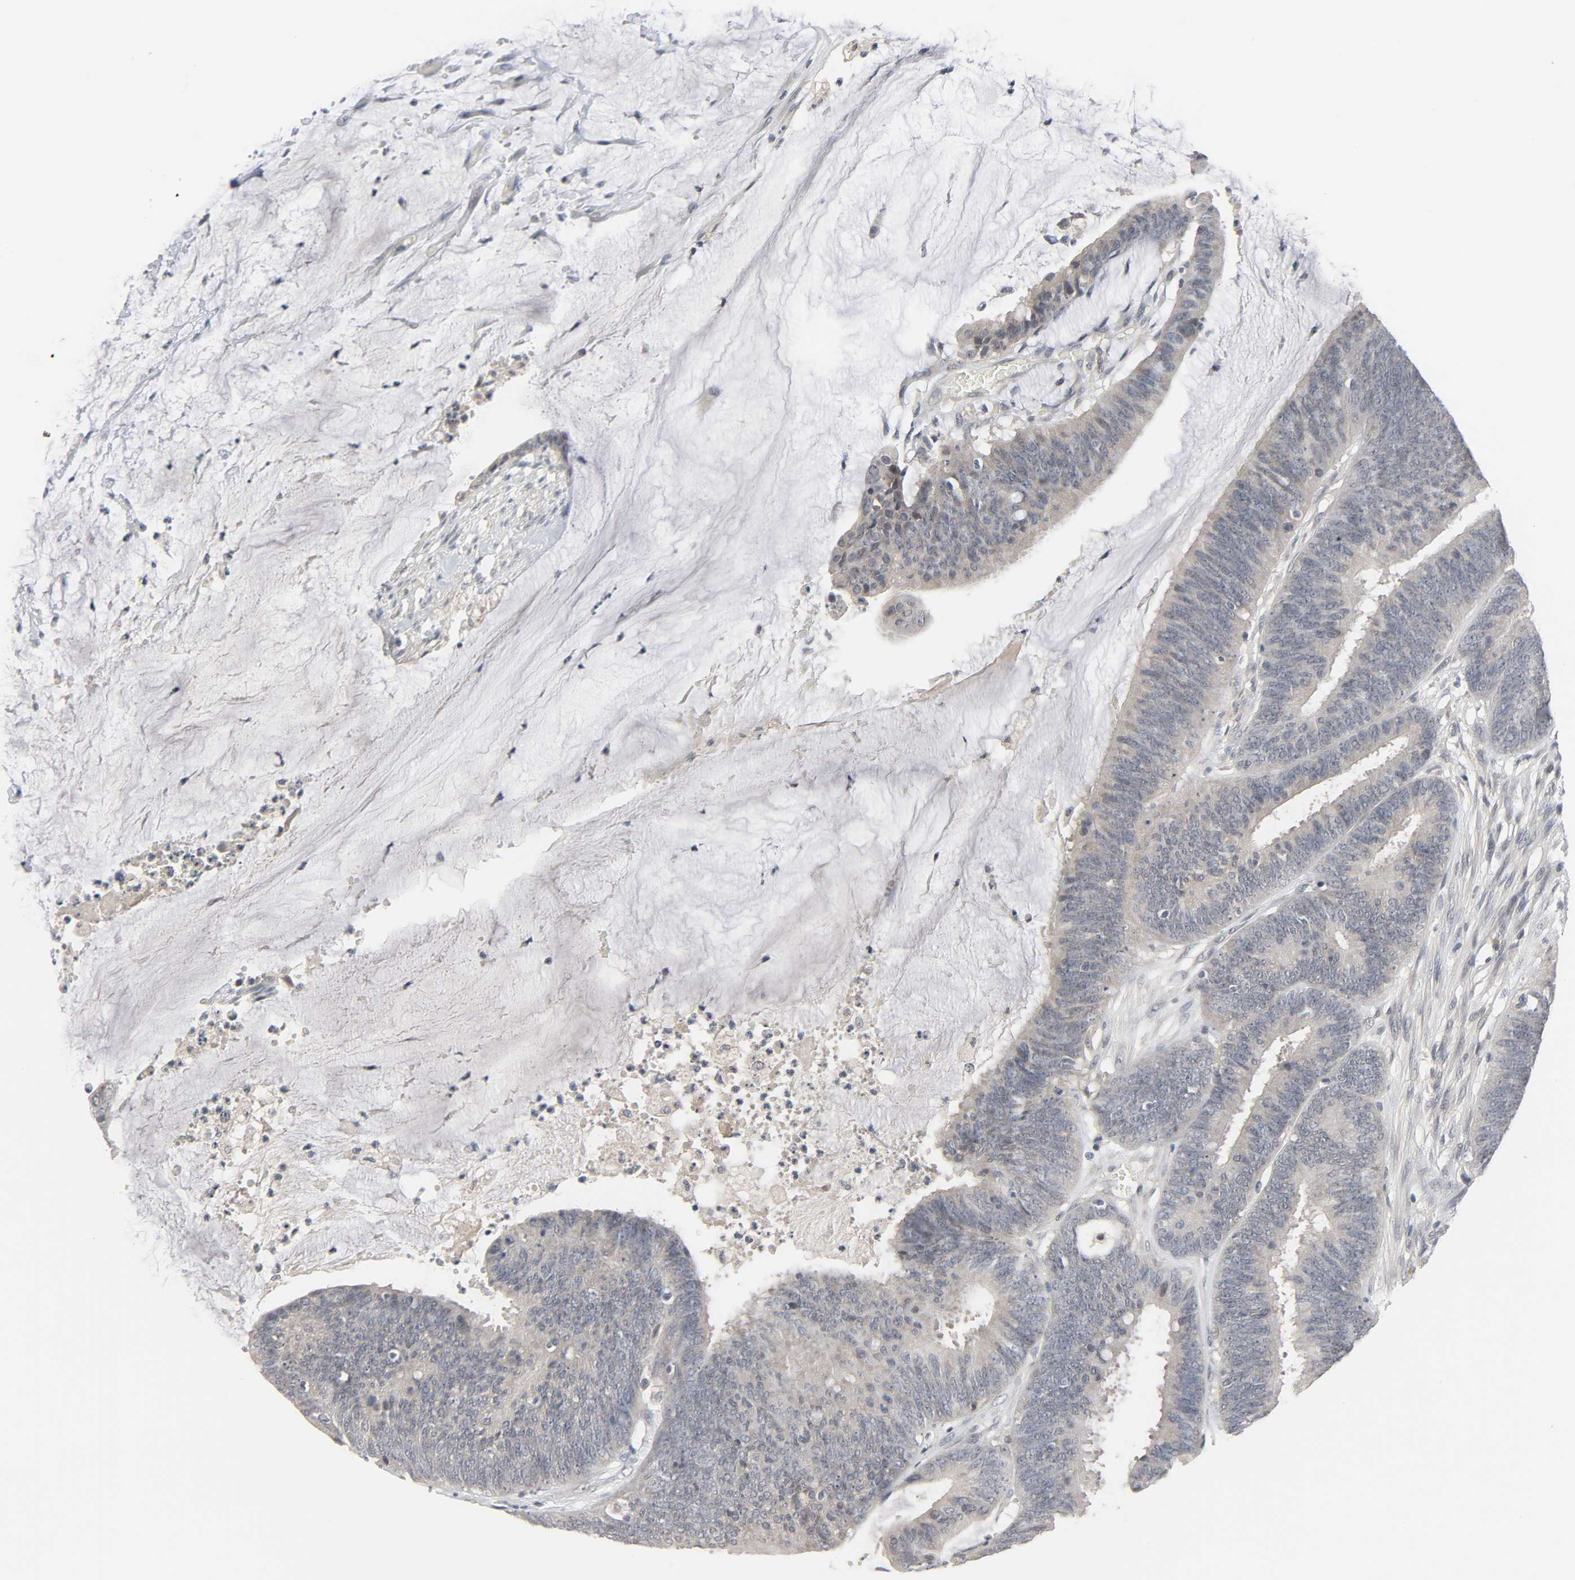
{"staining": {"intensity": "weak", "quantity": ">75%", "location": "cytoplasmic/membranous"}, "tissue": "colorectal cancer", "cell_type": "Tumor cells", "image_type": "cancer", "snomed": [{"axis": "morphology", "description": "Adenocarcinoma, NOS"}, {"axis": "topography", "description": "Rectum"}], "caption": "Colorectal adenocarcinoma tissue demonstrates weak cytoplasmic/membranous positivity in approximately >75% of tumor cells (brown staining indicates protein expression, while blue staining denotes nuclei).", "gene": "MT3", "patient": {"sex": "female", "age": 66}}